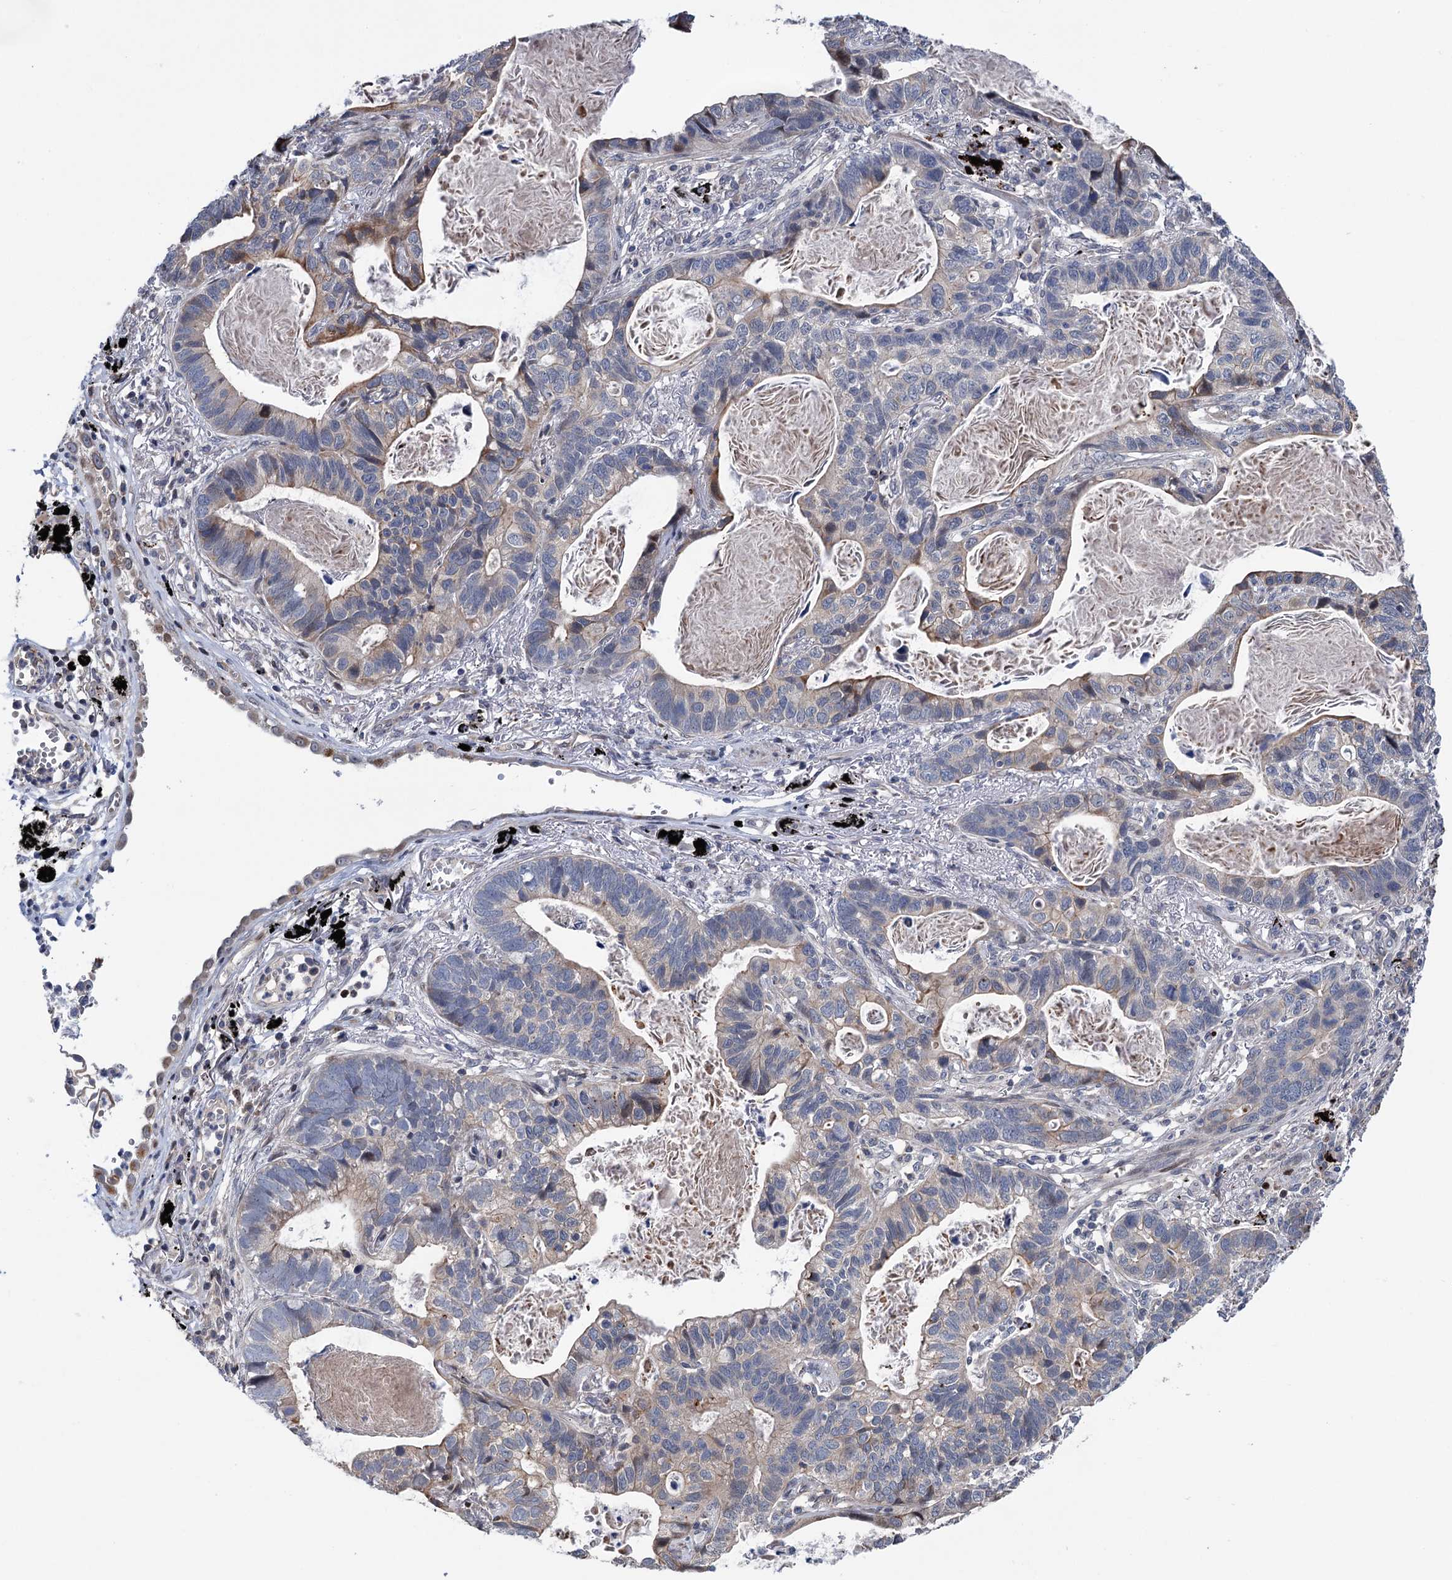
{"staining": {"intensity": "weak", "quantity": "<25%", "location": "cytoplasmic/membranous"}, "tissue": "lung cancer", "cell_type": "Tumor cells", "image_type": "cancer", "snomed": [{"axis": "morphology", "description": "Adenocarcinoma, NOS"}, {"axis": "topography", "description": "Lung"}], "caption": "The micrograph exhibits no significant staining in tumor cells of lung adenocarcinoma.", "gene": "UBR1", "patient": {"sex": "male", "age": 67}}